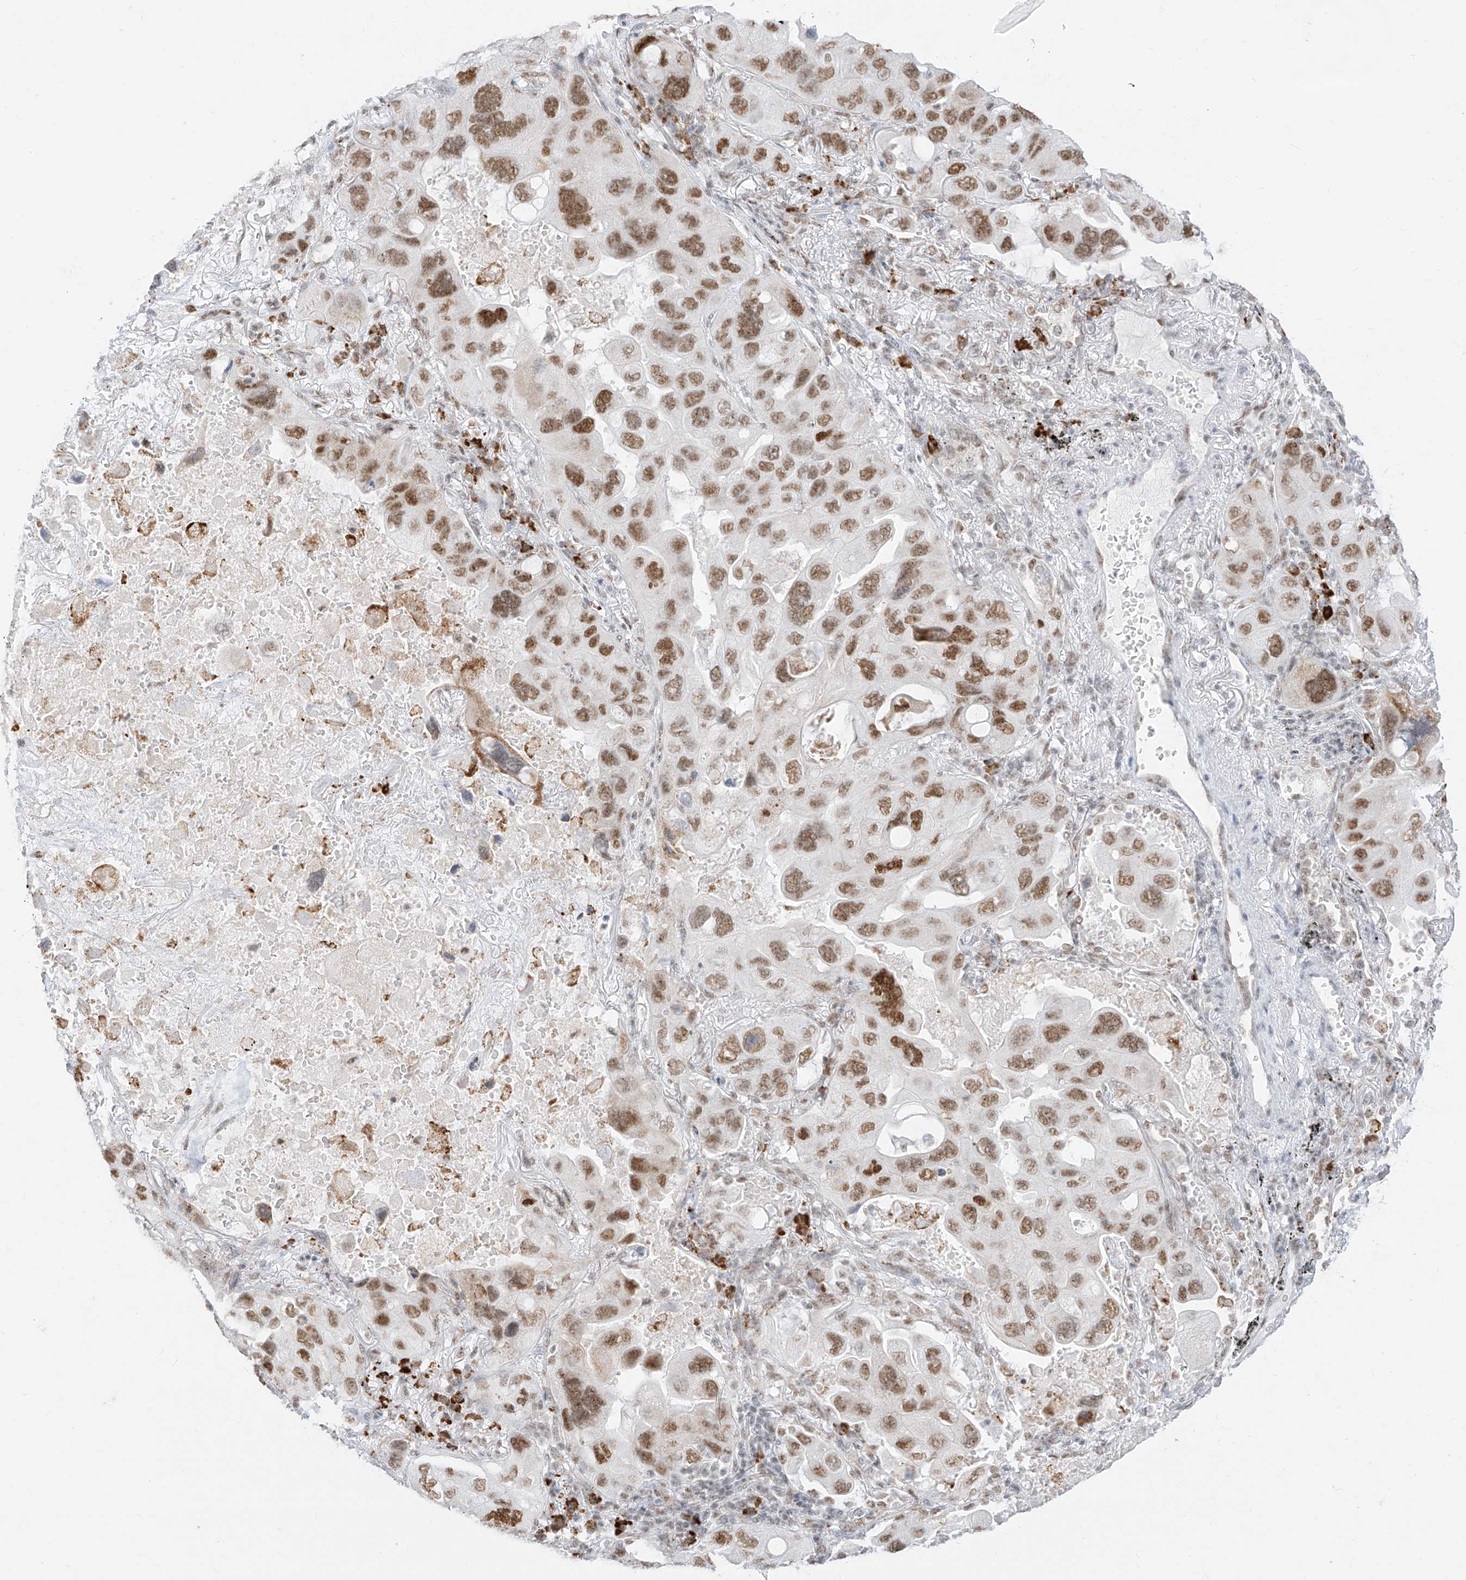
{"staining": {"intensity": "moderate", "quantity": ">75%", "location": "nuclear"}, "tissue": "lung cancer", "cell_type": "Tumor cells", "image_type": "cancer", "snomed": [{"axis": "morphology", "description": "Squamous cell carcinoma, NOS"}, {"axis": "topography", "description": "Lung"}], "caption": "Immunohistochemical staining of human lung cancer (squamous cell carcinoma) shows moderate nuclear protein positivity in approximately >75% of tumor cells. The protein of interest is shown in brown color, while the nuclei are stained blue.", "gene": "SUPT5H", "patient": {"sex": "female", "age": 73}}